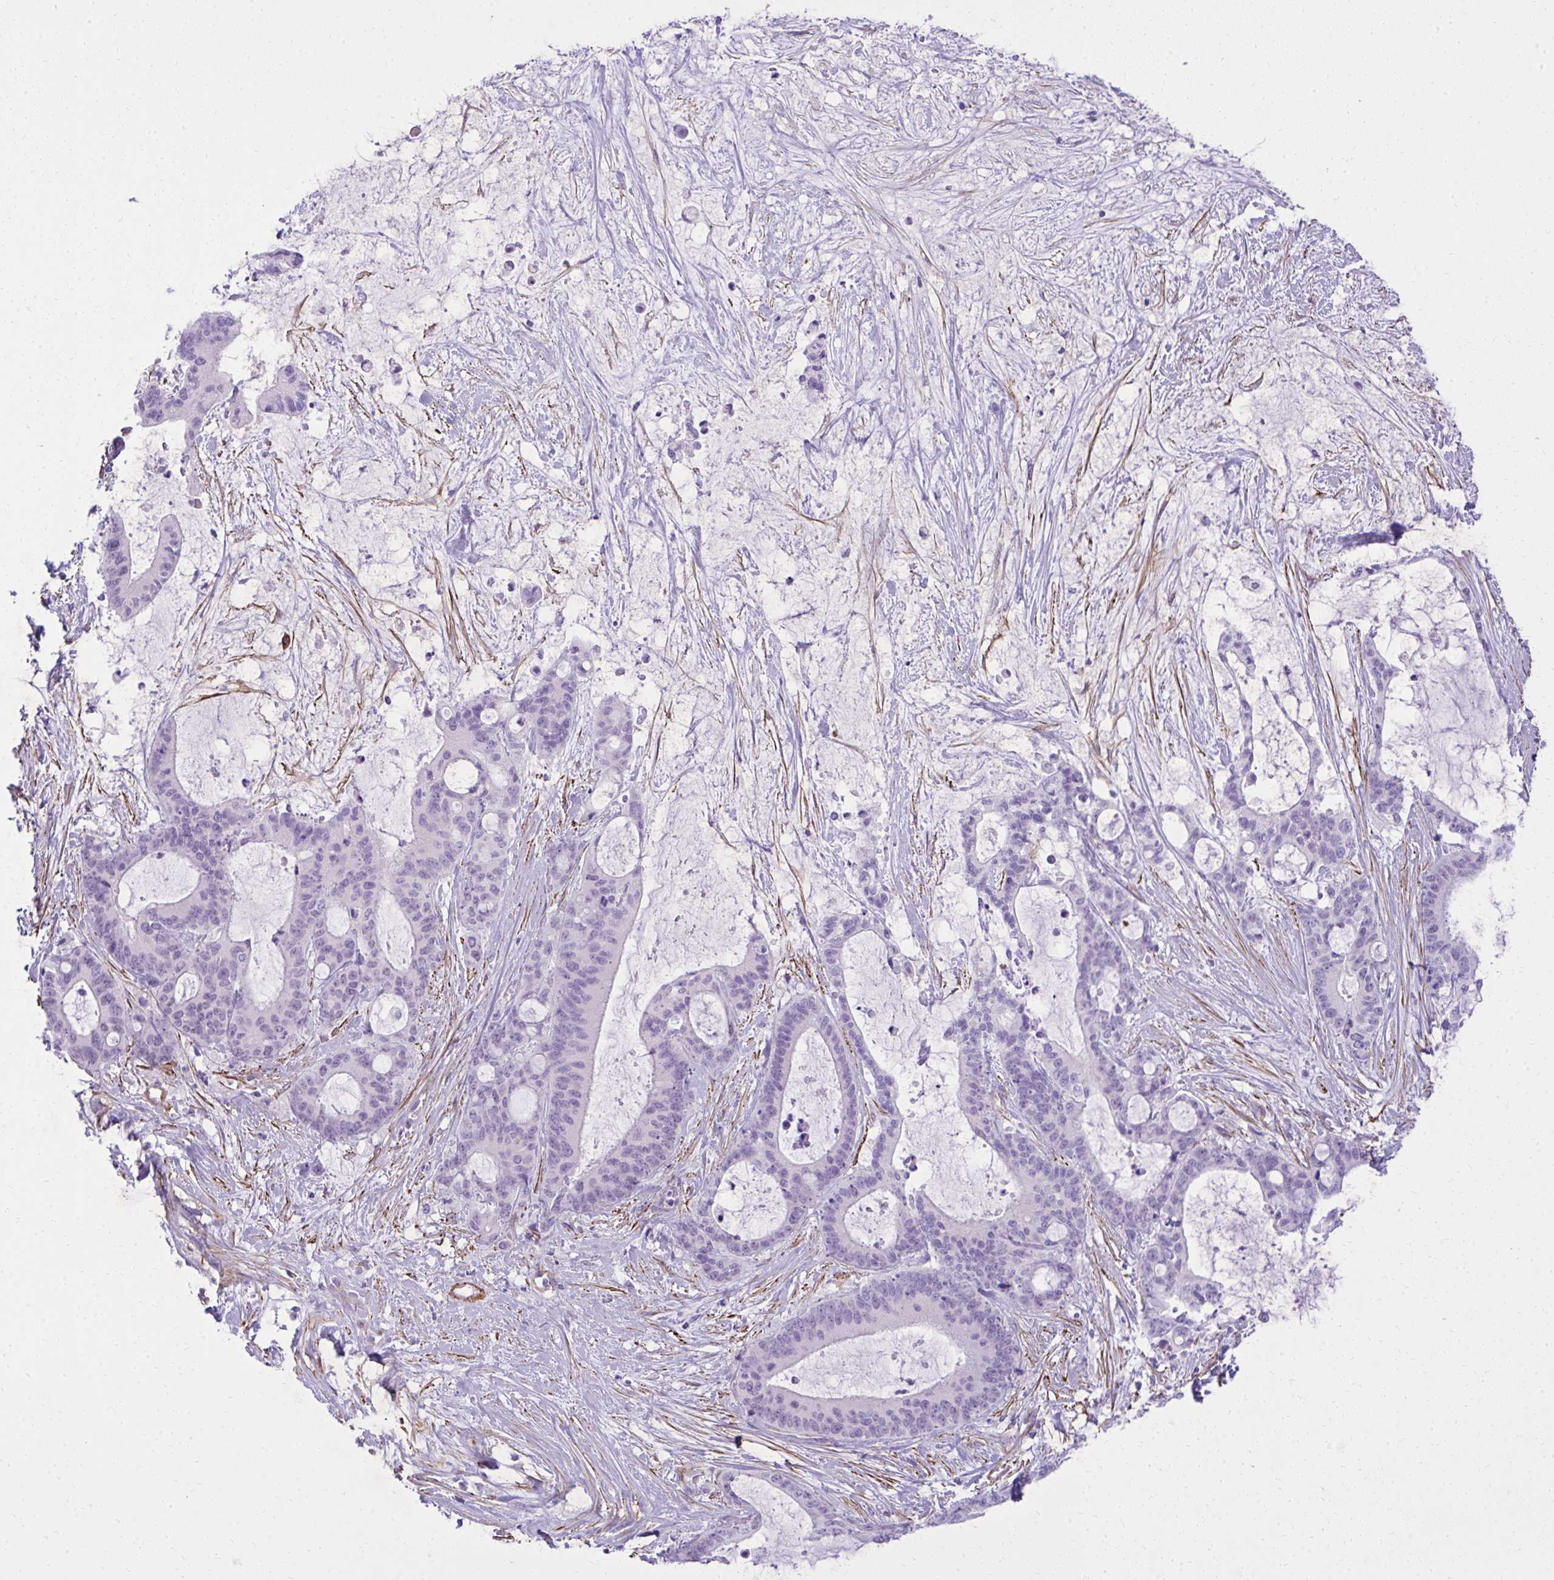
{"staining": {"intensity": "negative", "quantity": "none", "location": "none"}, "tissue": "liver cancer", "cell_type": "Tumor cells", "image_type": "cancer", "snomed": [{"axis": "morphology", "description": "Normal tissue, NOS"}, {"axis": "morphology", "description": "Cholangiocarcinoma"}, {"axis": "topography", "description": "Liver"}, {"axis": "topography", "description": "Peripheral nerve tissue"}], "caption": "Tumor cells are negative for brown protein staining in liver cholangiocarcinoma.", "gene": "PITPNM3", "patient": {"sex": "female", "age": 73}}